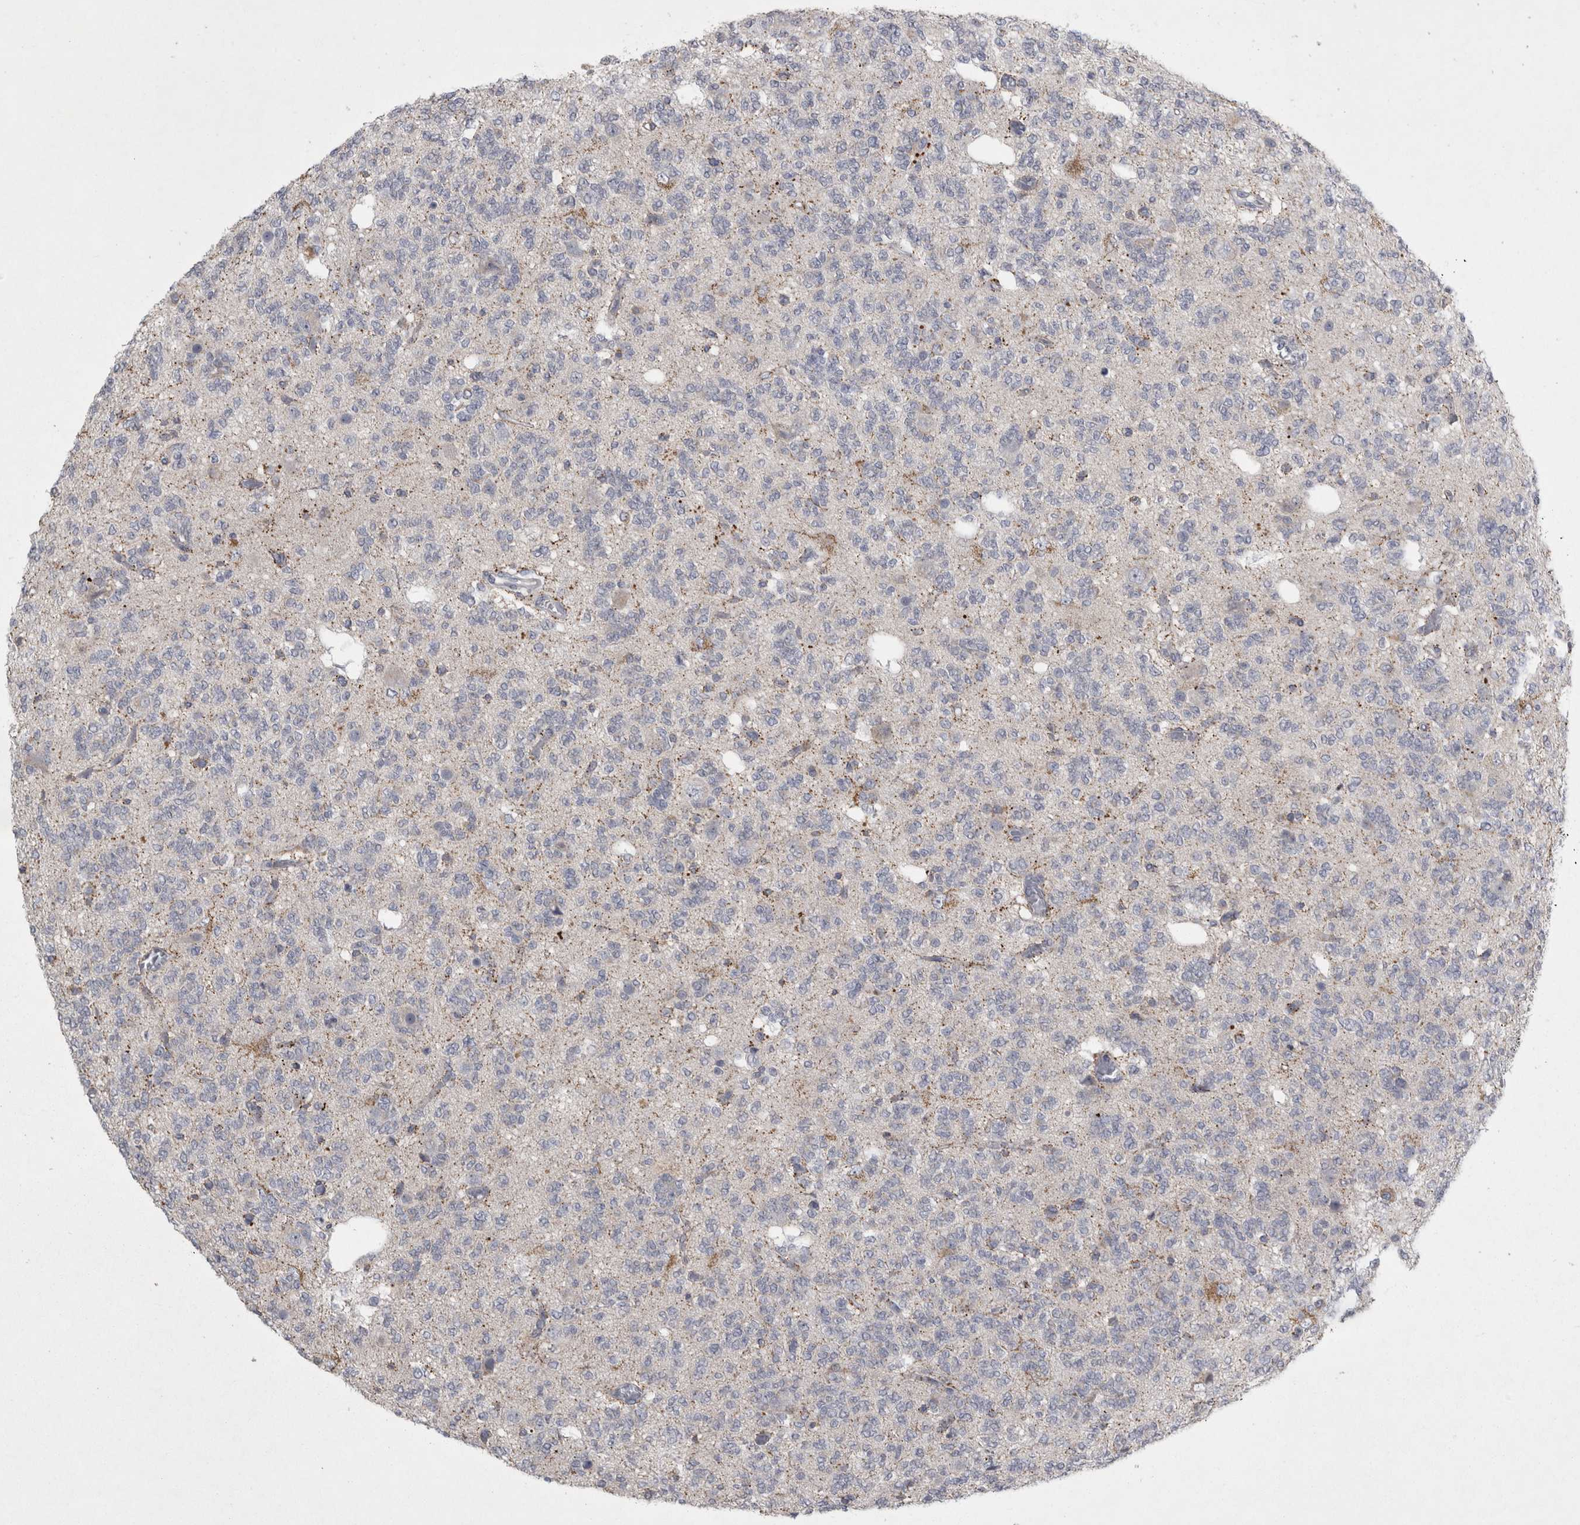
{"staining": {"intensity": "negative", "quantity": "none", "location": "none"}, "tissue": "glioma", "cell_type": "Tumor cells", "image_type": "cancer", "snomed": [{"axis": "morphology", "description": "Glioma, malignant, Low grade"}, {"axis": "topography", "description": "Brain"}], "caption": "Immunohistochemistry (IHC) micrograph of malignant glioma (low-grade) stained for a protein (brown), which exhibits no expression in tumor cells.", "gene": "ENPP7", "patient": {"sex": "male", "age": 38}}